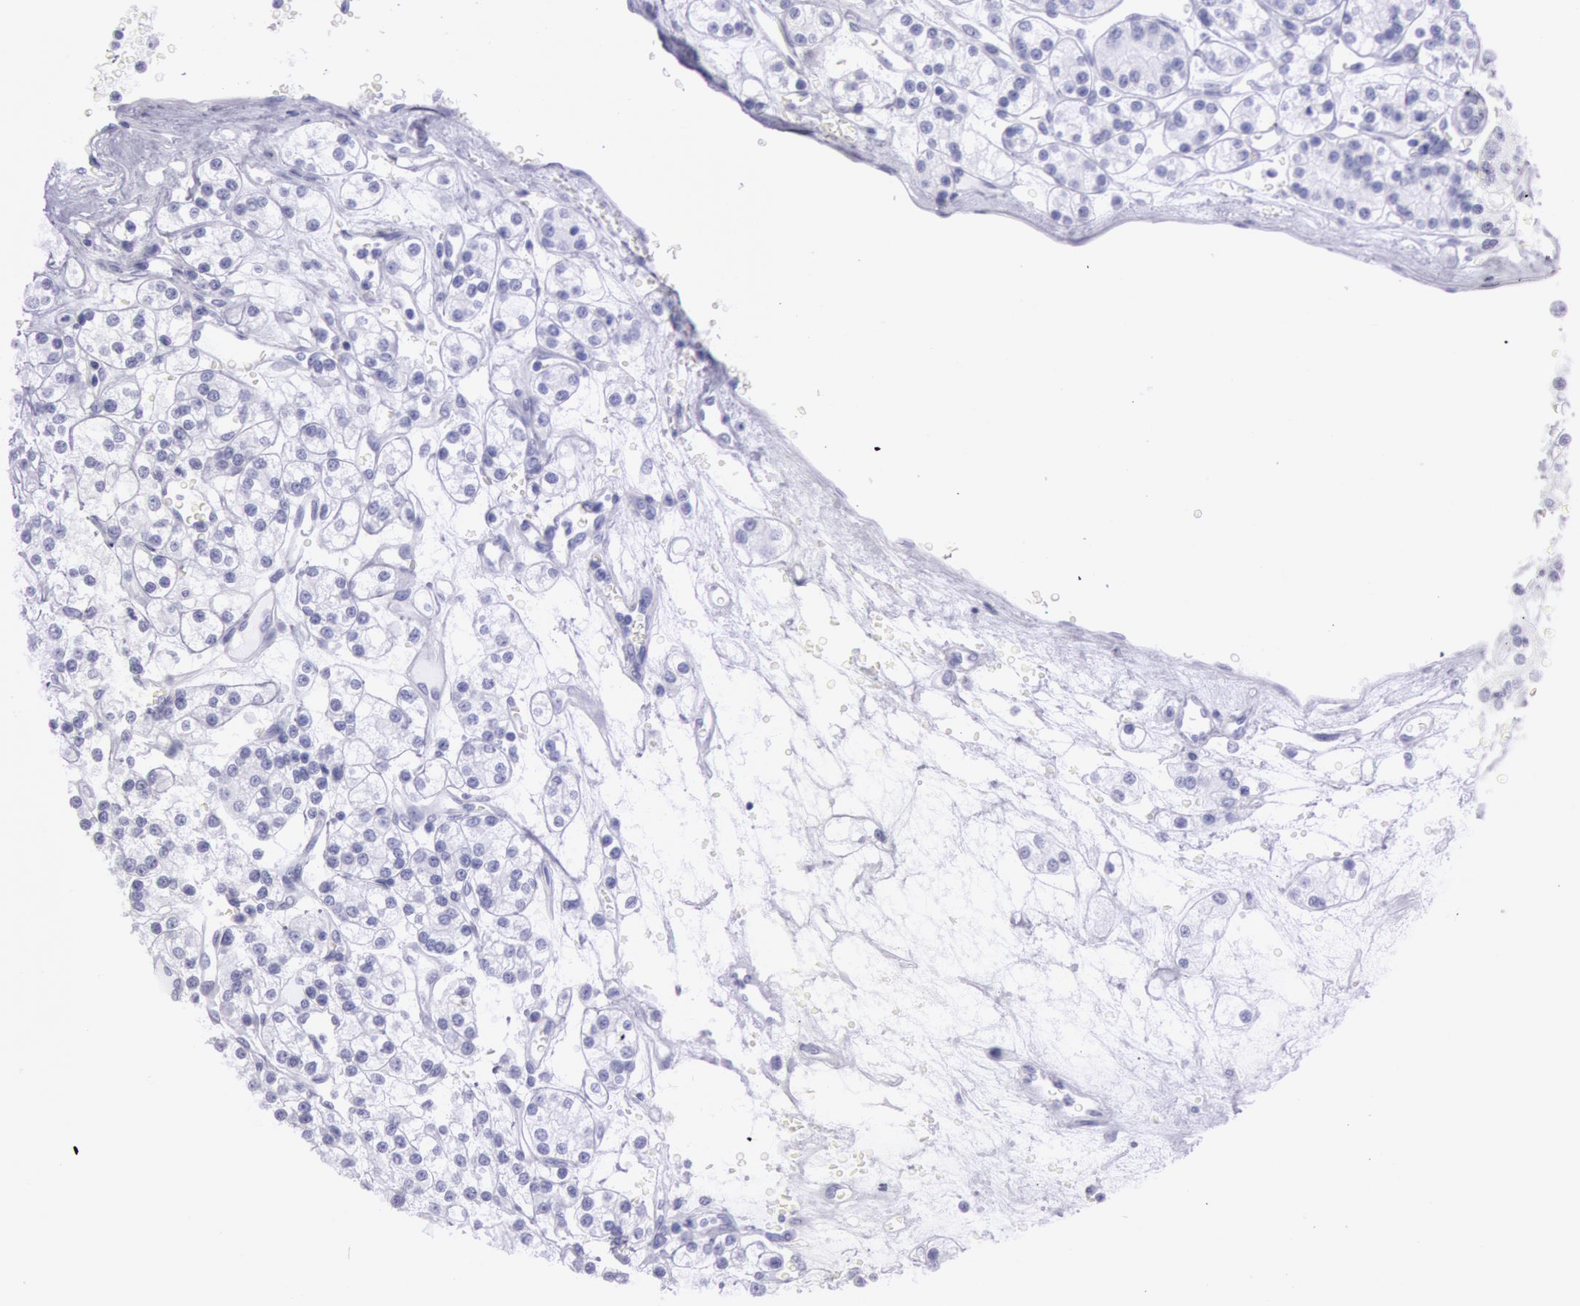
{"staining": {"intensity": "negative", "quantity": "none", "location": "none"}, "tissue": "renal cancer", "cell_type": "Tumor cells", "image_type": "cancer", "snomed": [{"axis": "morphology", "description": "Adenocarcinoma, NOS"}, {"axis": "topography", "description": "Kidney"}], "caption": "Immunohistochemical staining of renal cancer demonstrates no significant positivity in tumor cells.", "gene": "ESS2", "patient": {"sex": "female", "age": 62}}